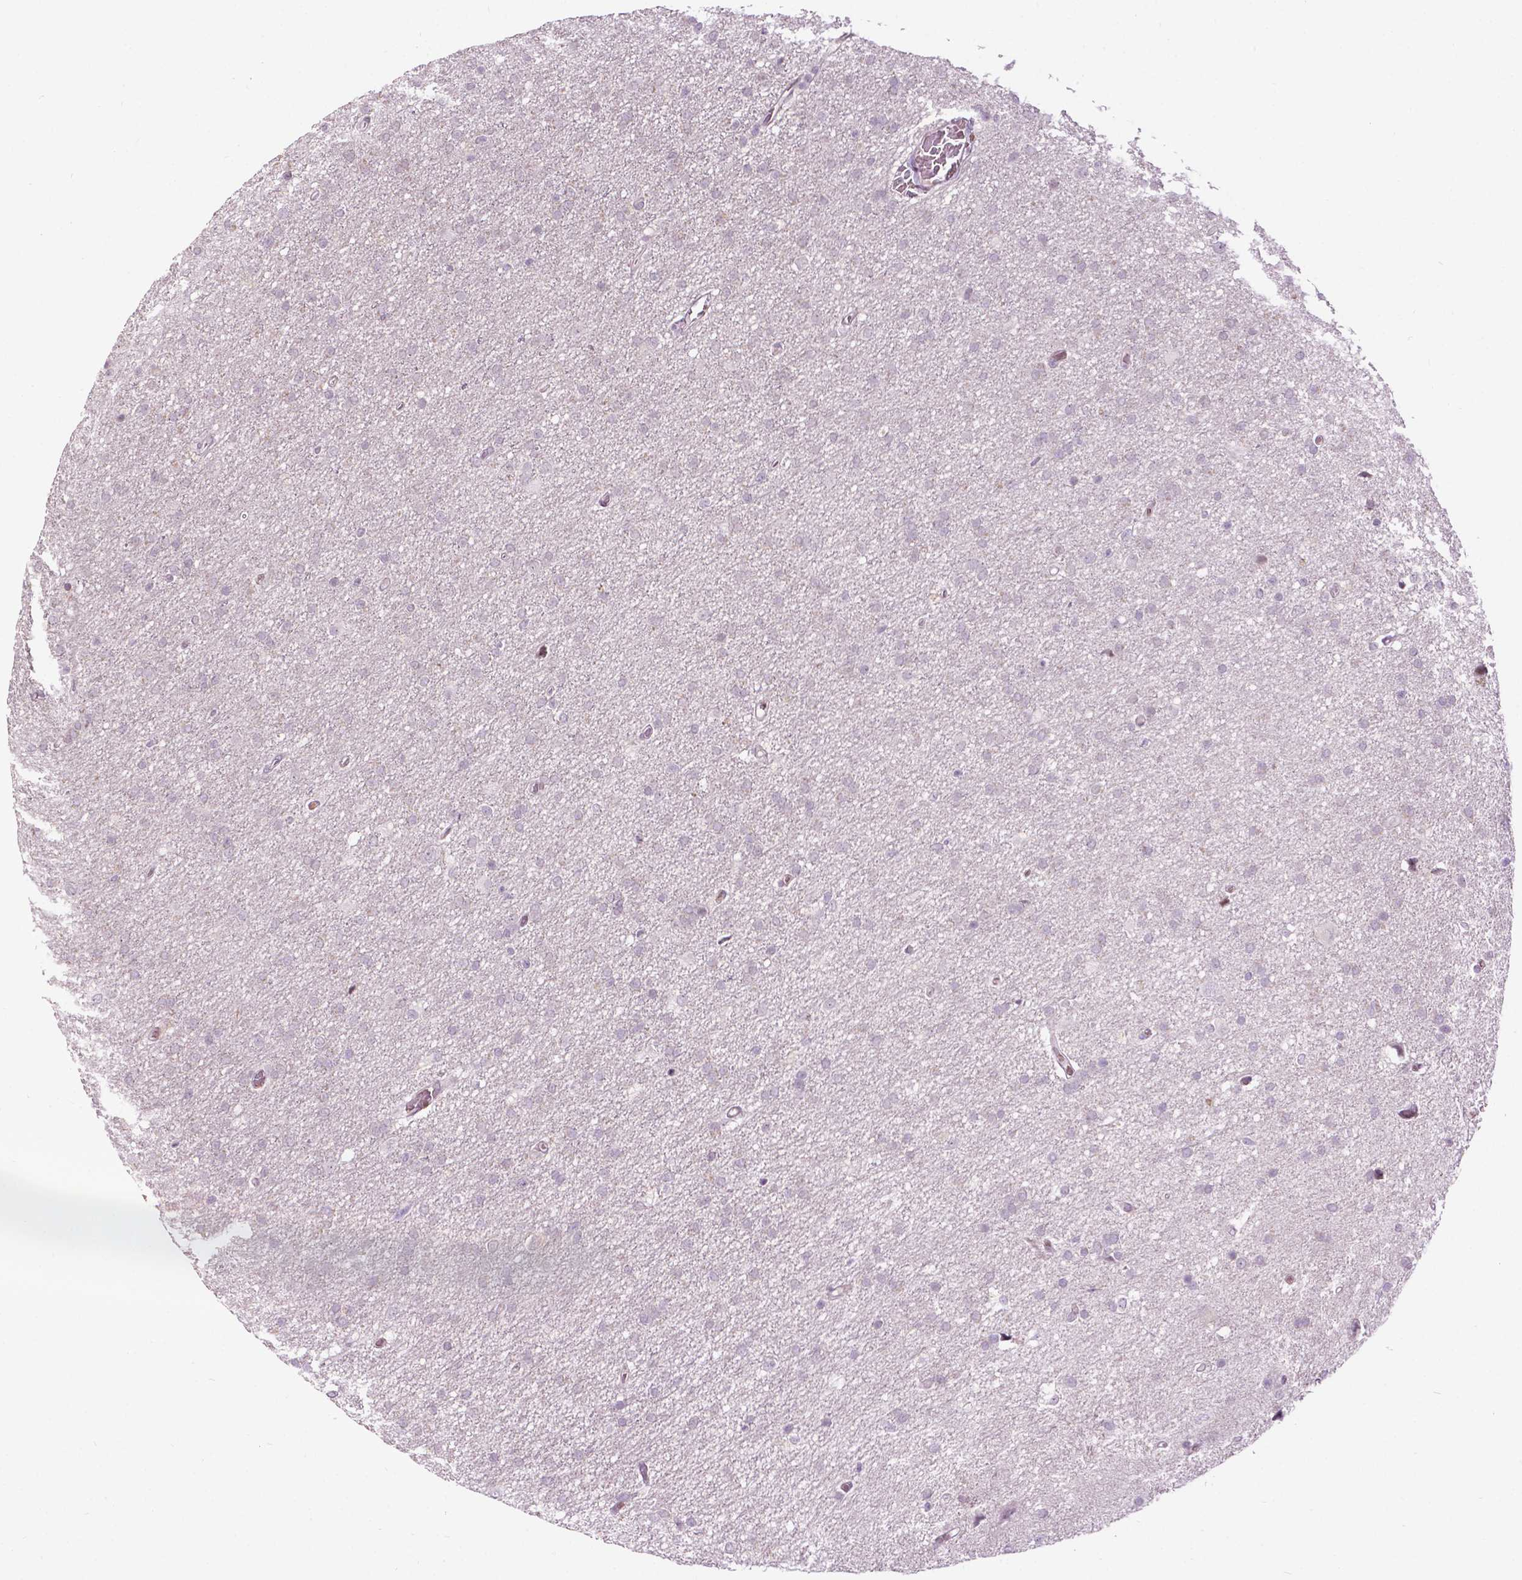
{"staining": {"intensity": "negative", "quantity": "none", "location": "none"}, "tissue": "glioma", "cell_type": "Tumor cells", "image_type": "cancer", "snomed": [{"axis": "morphology", "description": "Glioma, malignant, High grade"}, {"axis": "topography", "description": "Cerebral cortex"}], "caption": "DAB immunohistochemical staining of glioma reveals no significant expression in tumor cells.", "gene": "PTPN18", "patient": {"sex": "male", "age": 70}}